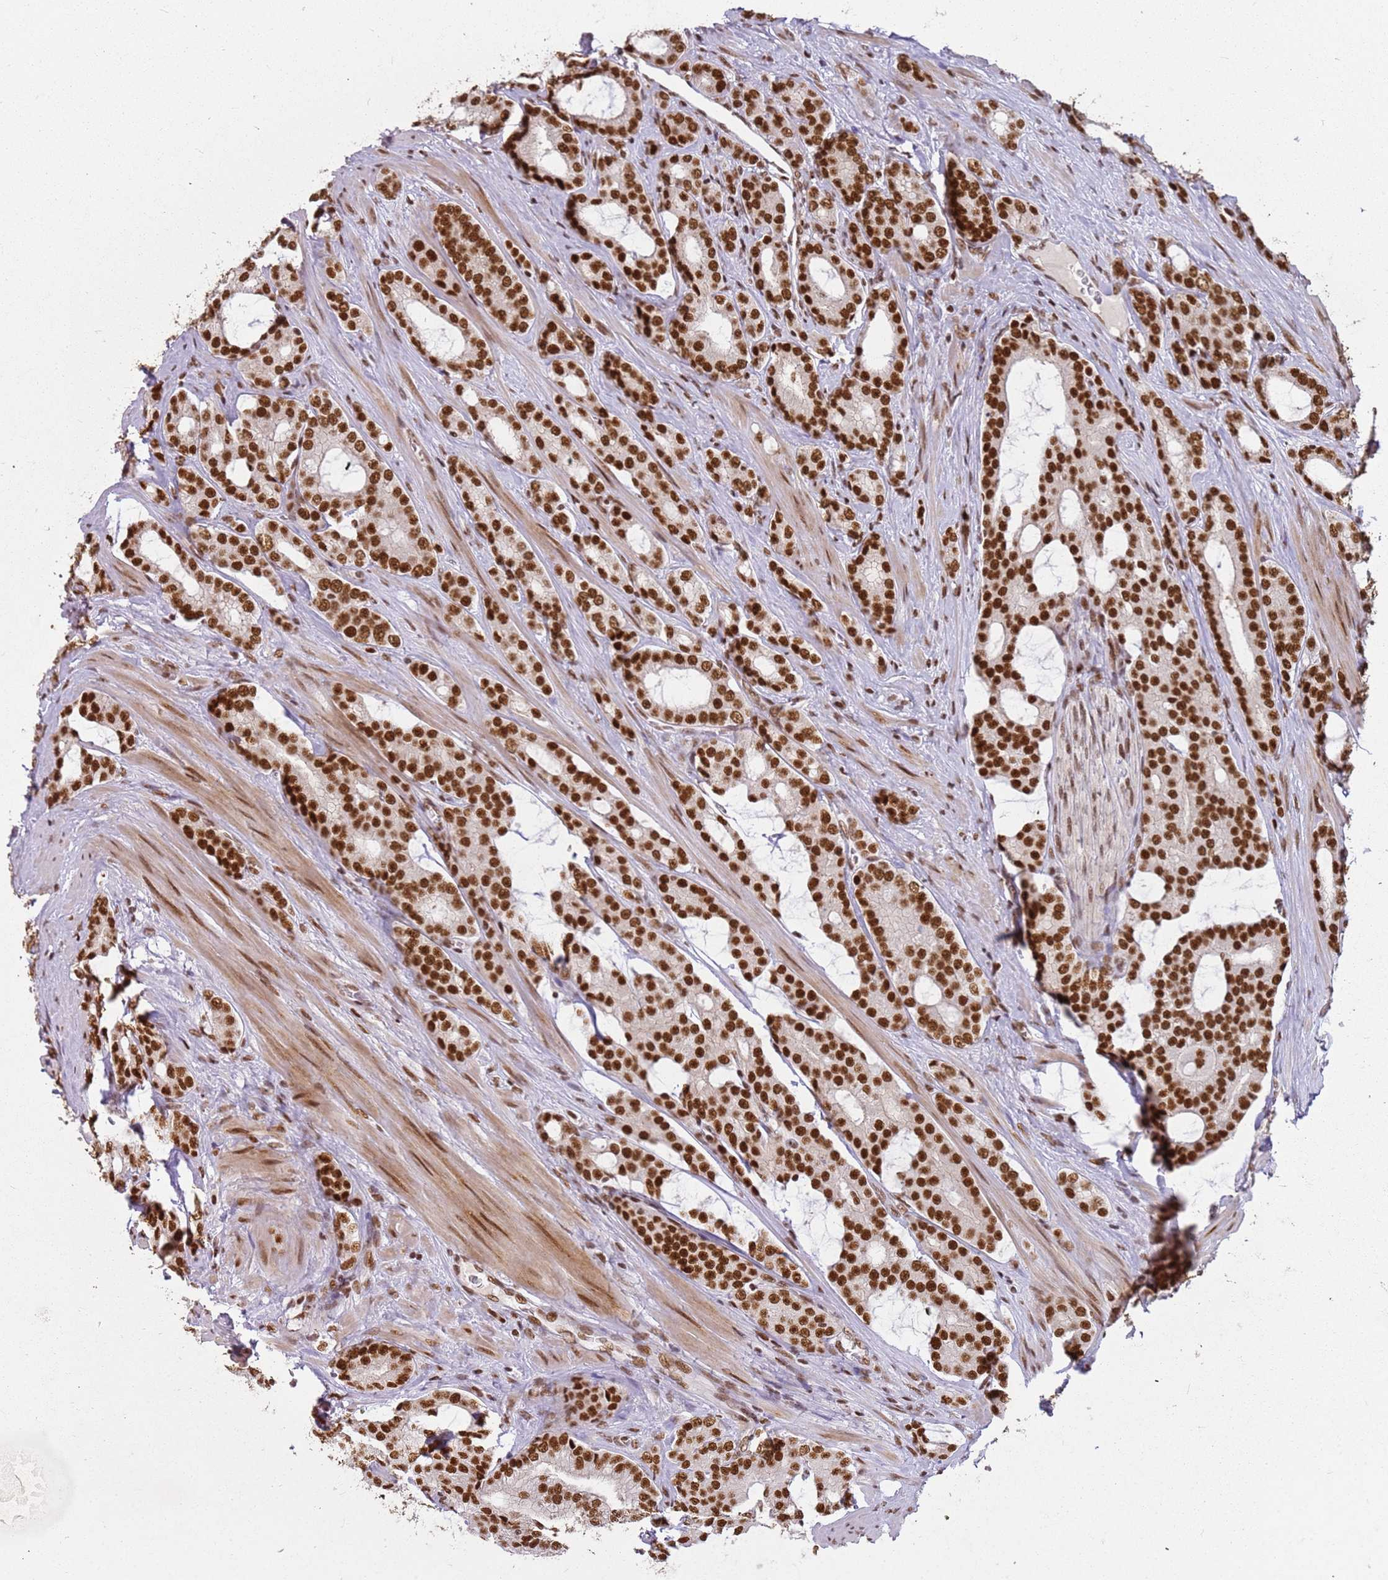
{"staining": {"intensity": "strong", "quantity": ">75%", "location": "nuclear"}, "tissue": "prostate cancer", "cell_type": "Tumor cells", "image_type": "cancer", "snomed": [{"axis": "morphology", "description": "Adenocarcinoma, High grade"}, {"axis": "topography", "description": "Prostate"}], "caption": "An image showing strong nuclear staining in approximately >75% of tumor cells in prostate cancer (high-grade adenocarcinoma), as visualized by brown immunohistochemical staining.", "gene": "TENT4A", "patient": {"sex": "male", "age": 63}}